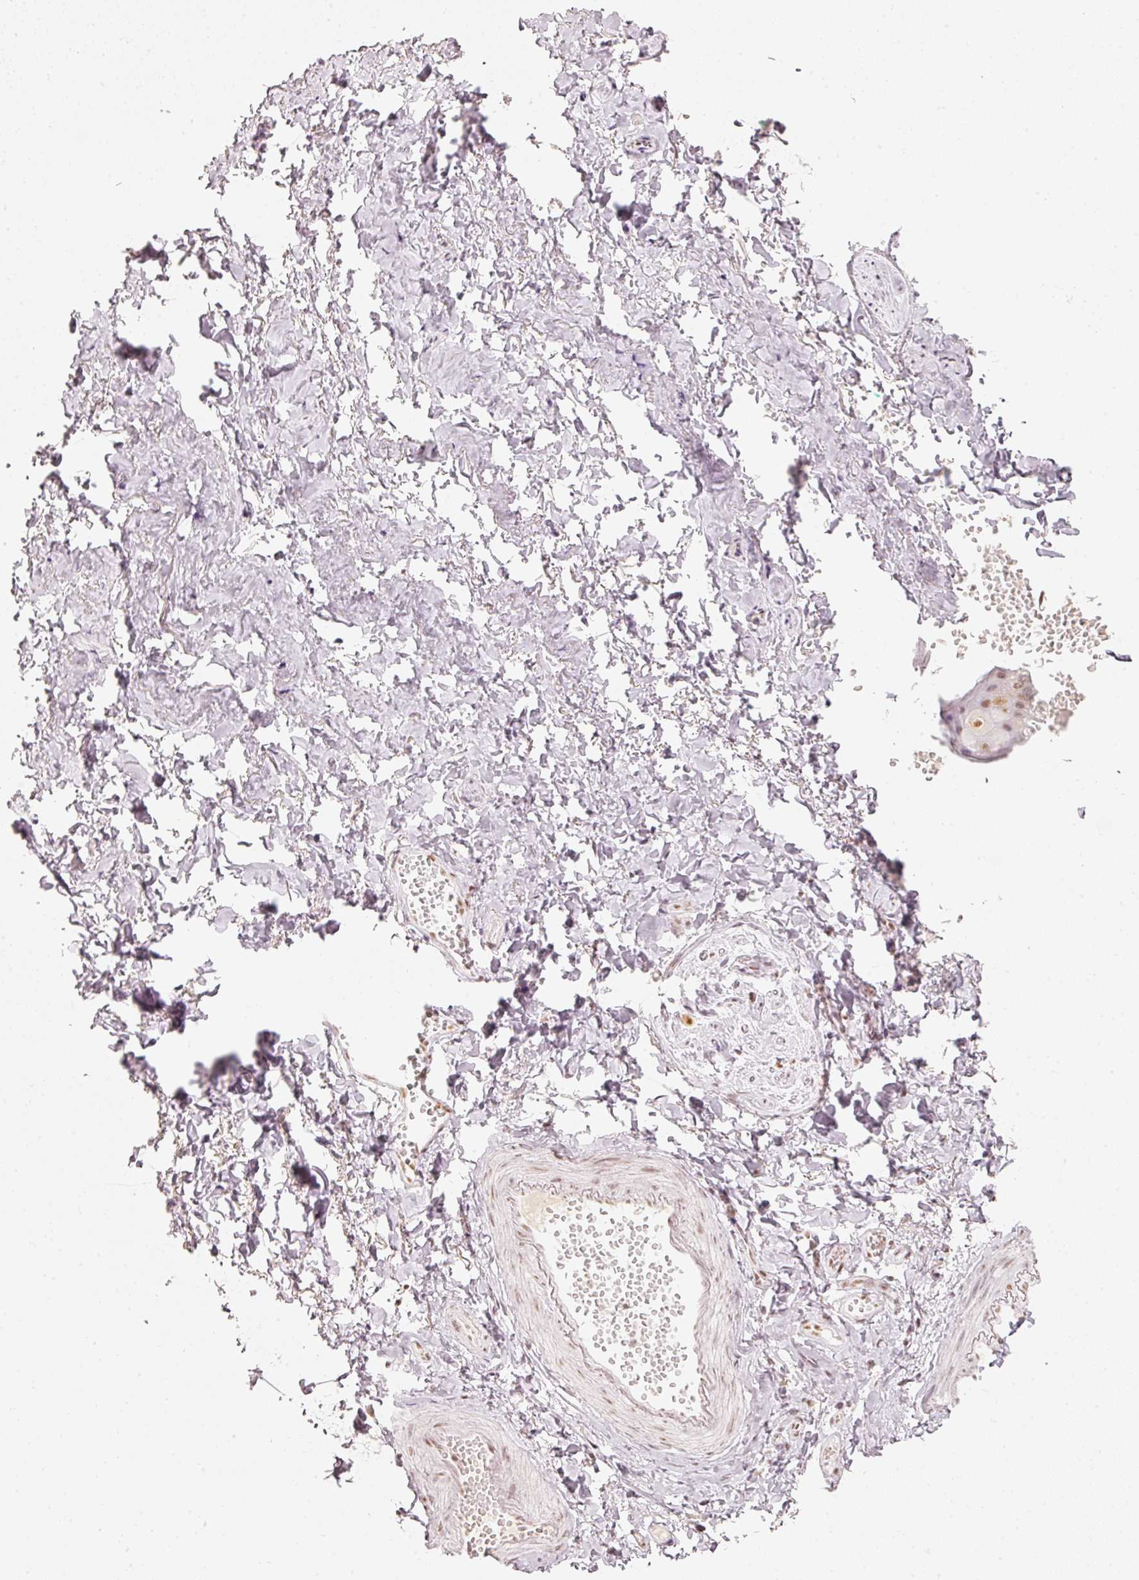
{"staining": {"intensity": "weak", "quantity": ">75%", "location": "nuclear"}, "tissue": "adipose tissue", "cell_type": "Adipocytes", "image_type": "normal", "snomed": [{"axis": "morphology", "description": "Normal tissue, NOS"}, {"axis": "topography", "description": "Vulva"}, {"axis": "topography", "description": "Vagina"}, {"axis": "topography", "description": "Peripheral nerve tissue"}], "caption": "The immunohistochemical stain highlights weak nuclear staining in adipocytes of normal adipose tissue.", "gene": "PPP1R10", "patient": {"sex": "female", "age": 66}}